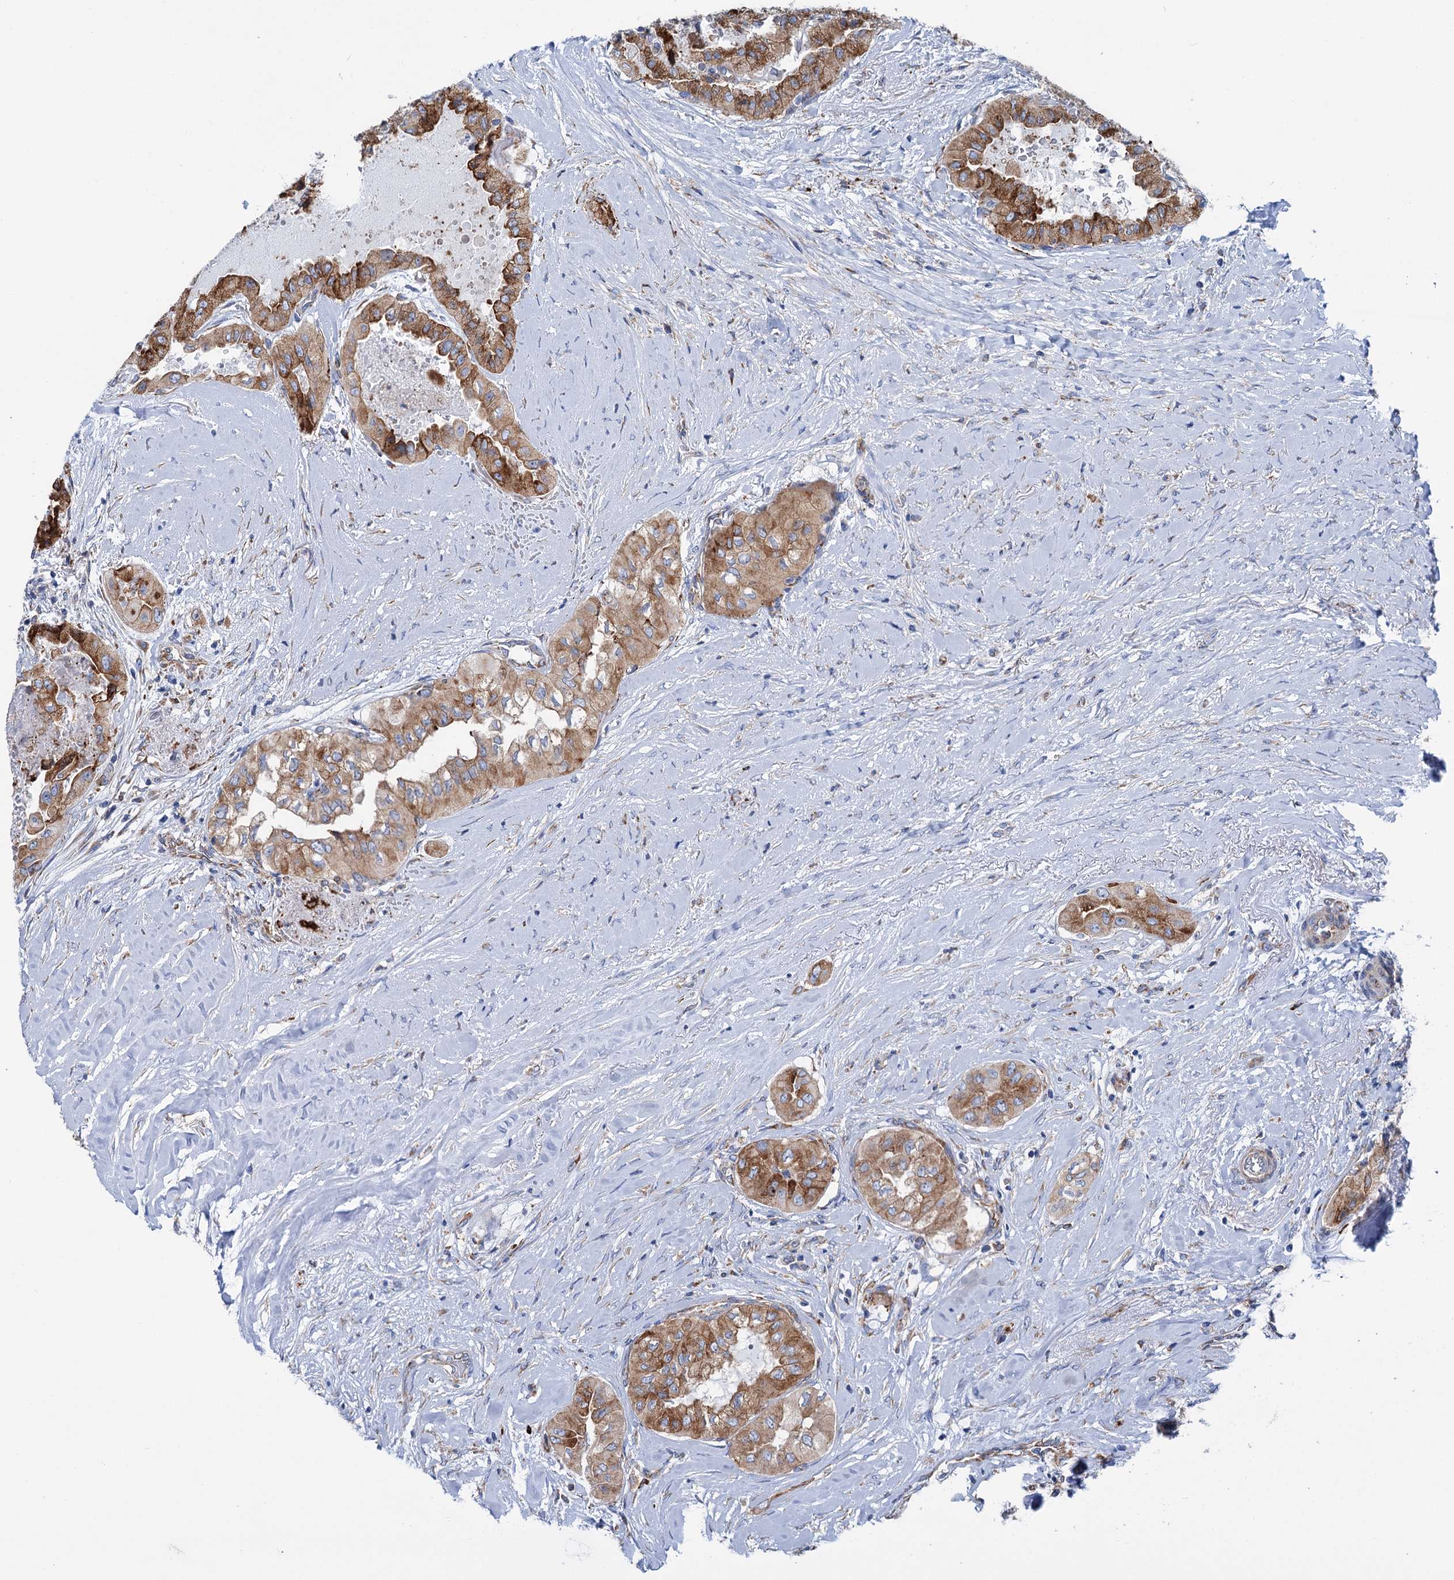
{"staining": {"intensity": "moderate", "quantity": ">75%", "location": "cytoplasmic/membranous"}, "tissue": "thyroid cancer", "cell_type": "Tumor cells", "image_type": "cancer", "snomed": [{"axis": "morphology", "description": "Papillary adenocarcinoma, NOS"}, {"axis": "topography", "description": "Thyroid gland"}], "caption": "Thyroid papillary adenocarcinoma stained with DAB immunohistochemistry (IHC) reveals medium levels of moderate cytoplasmic/membranous expression in approximately >75% of tumor cells.", "gene": "SHE", "patient": {"sex": "female", "age": 59}}